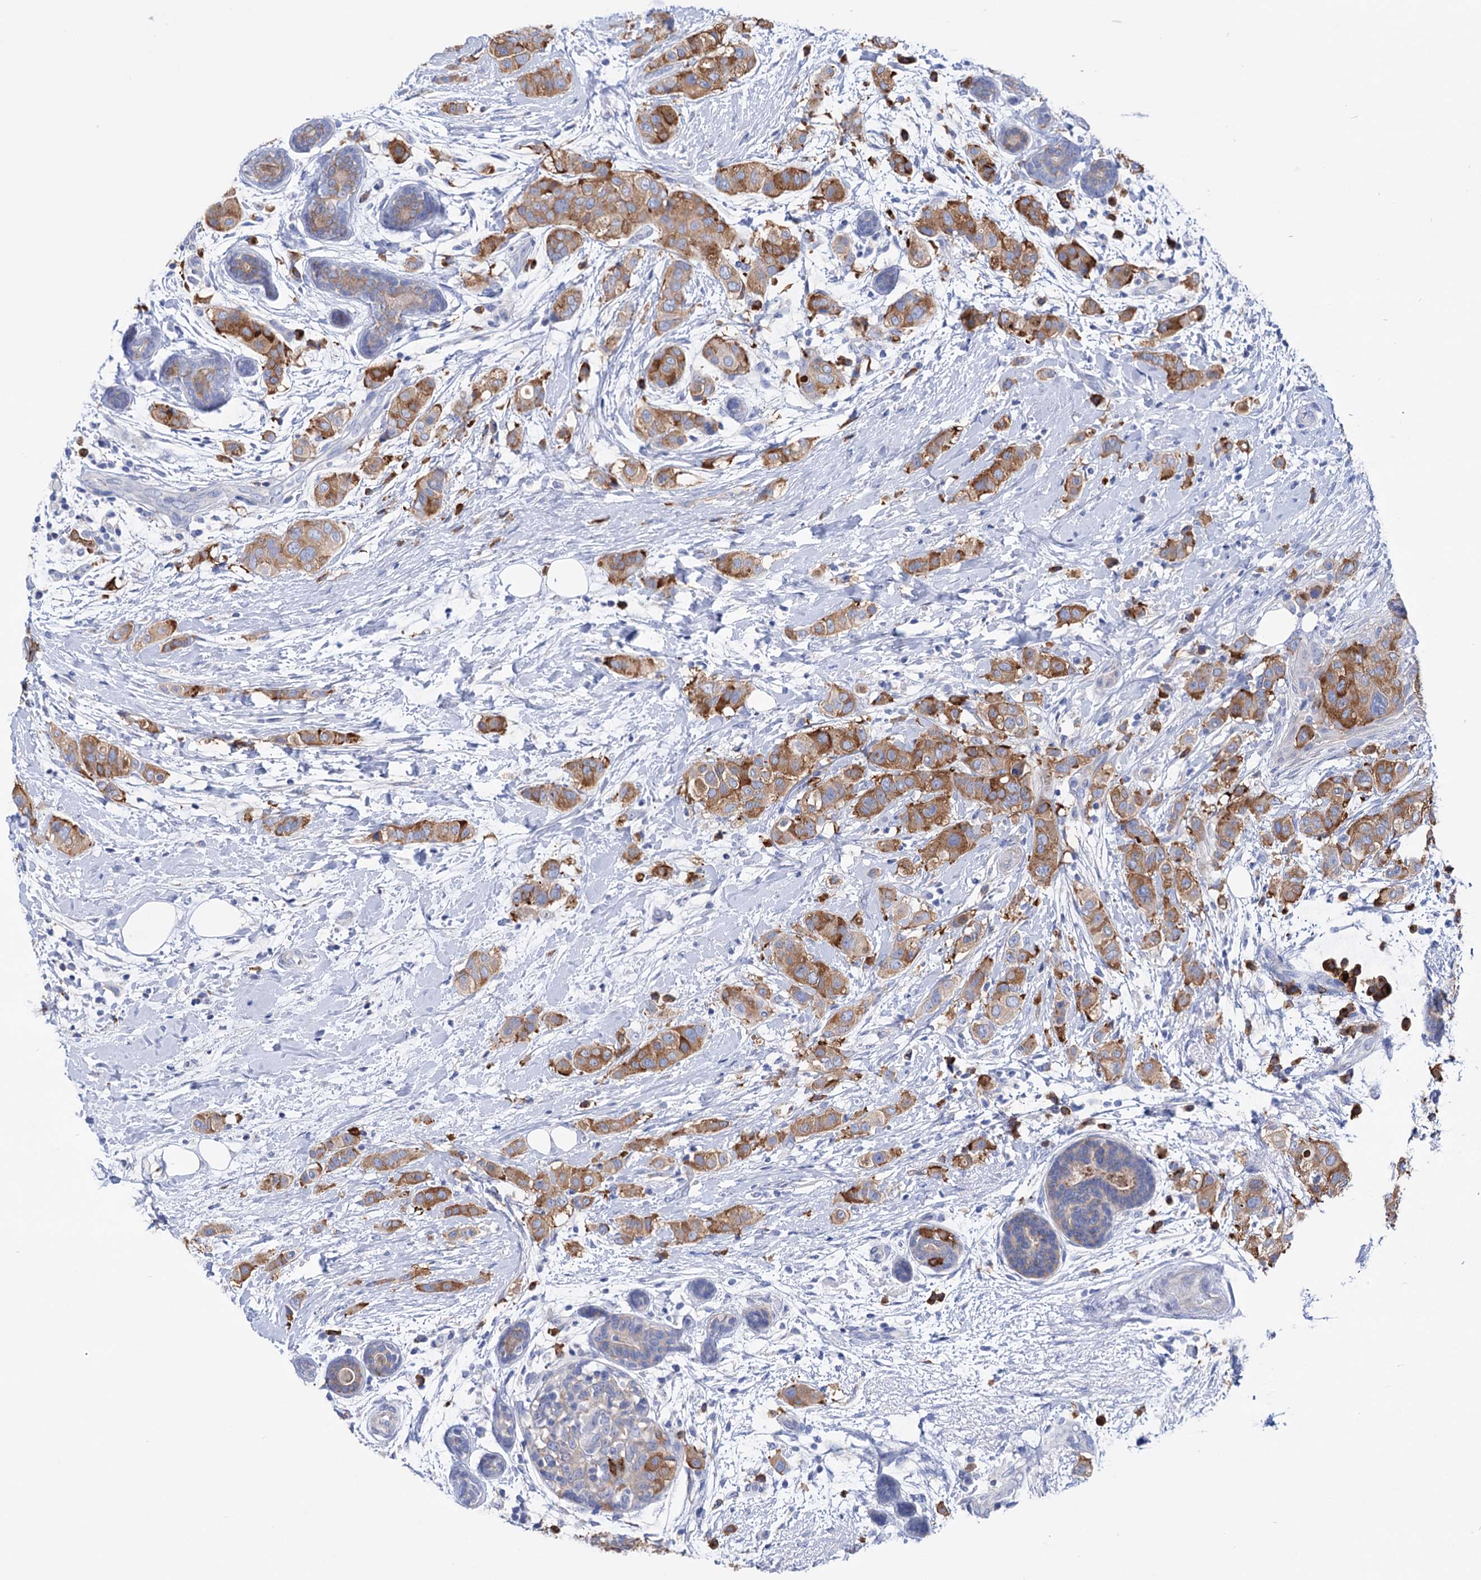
{"staining": {"intensity": "moderate", "quantity": ">75%", "location": "cytoplasmic/membranous"}, "tissue": "breast cancer", "cell_type": "Tumor cells", "image_type": "cancer", "snomed": [{"axis": "morphology", "description": "Lobular carcinoma"}, {"axis": "topography", "description": "Breast"}], "caption": "Tumor cells demonstrate medium levels of moderate cytoplasmic/membranous positivity in about >75% of cells in human breast cancer (lobular carcinoma). The staining was performed using DAB (3,3'-diaminobenzidine), with brown indicating positive protein expression. Nuclei are stained blue with hematoxylin.", "gene": "BBS4", "patient": {"sex": "female", "age": 51}}